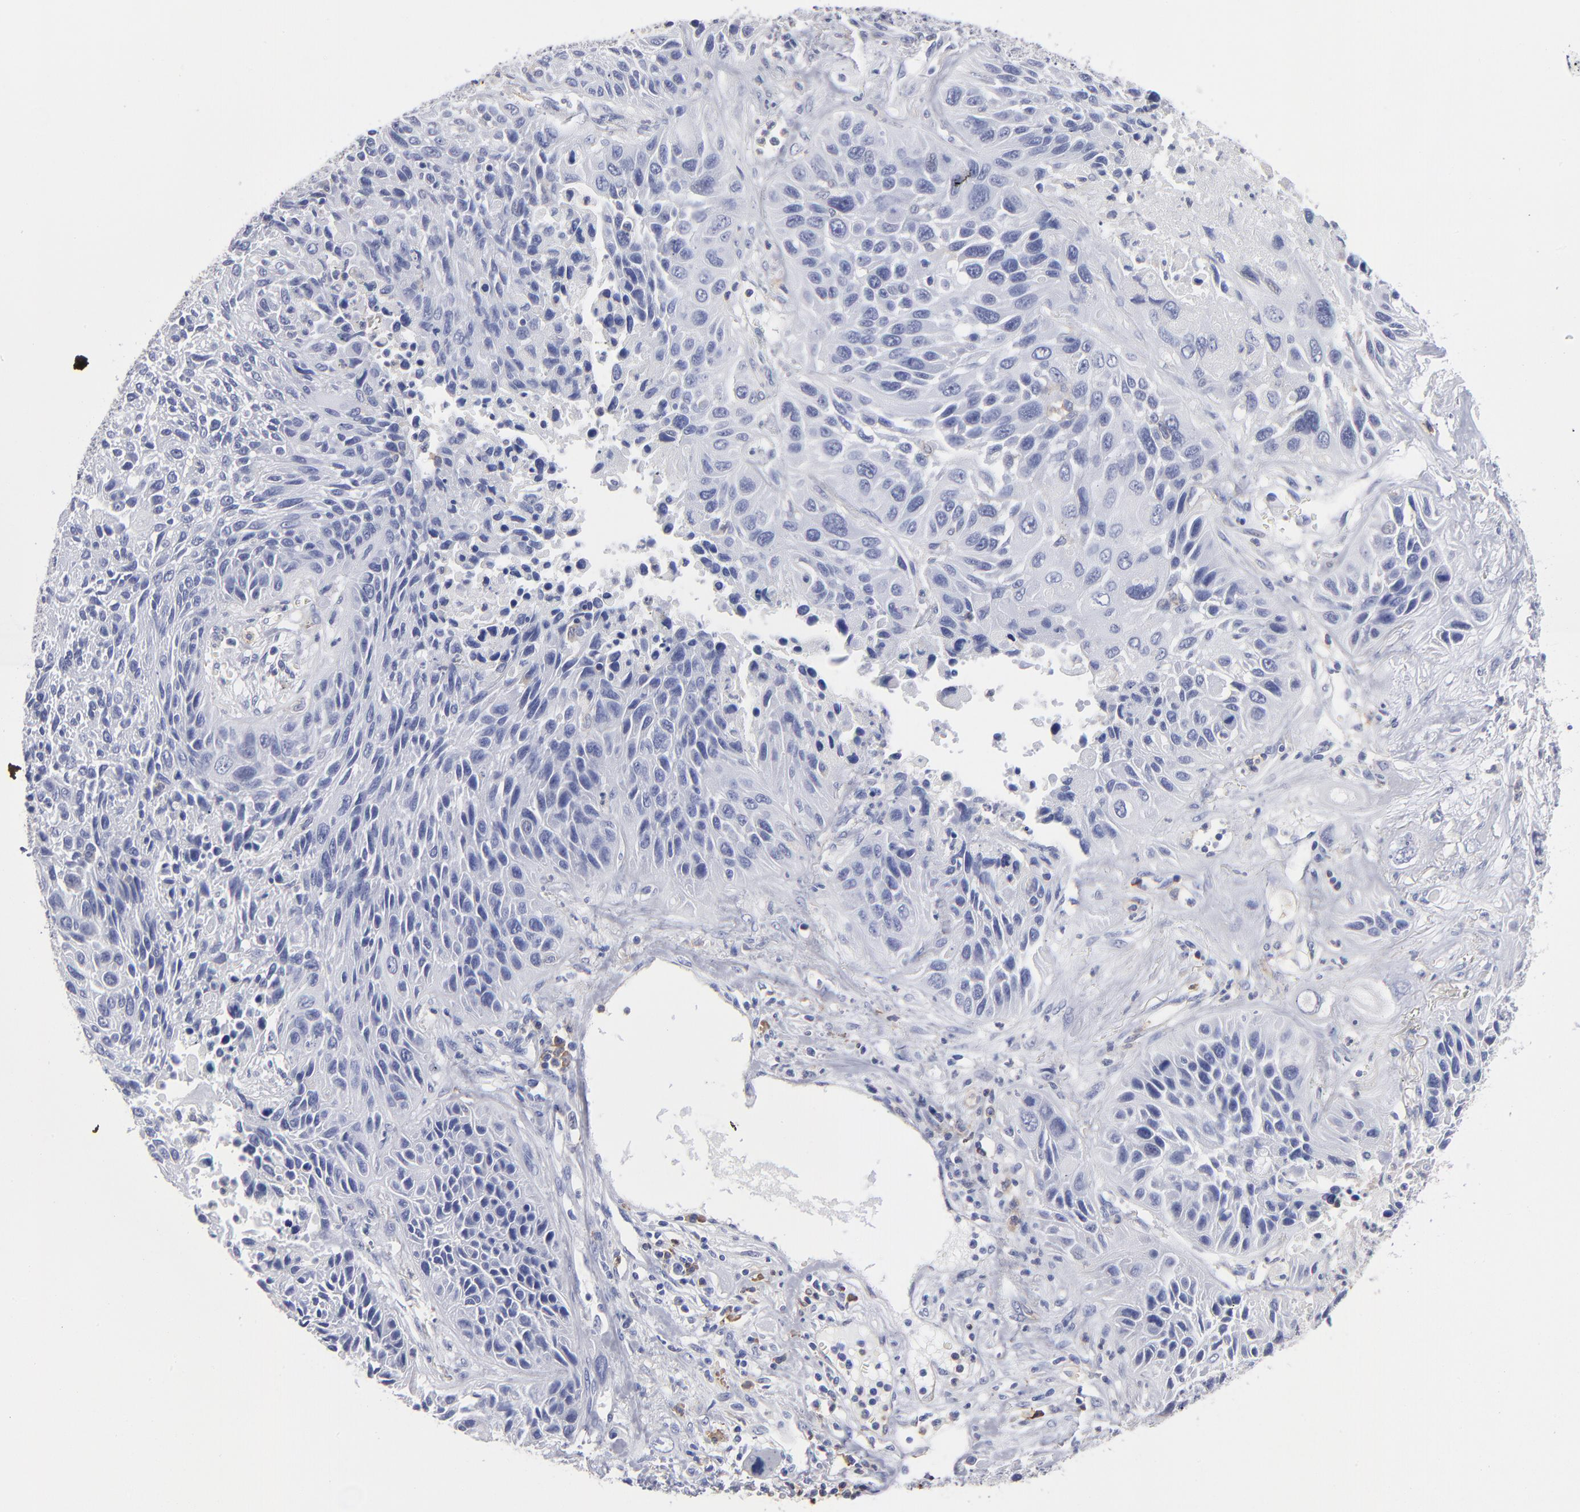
{"staining": {"intensity": "negative", "quantity": "none", "location": "none"}, "tissue": "lung cancer", "cell_type": "Tumor cells", "image_type": "cancer", "snomed": [{"axis": "morphology", "description": "Squamous cell carcinoma, NOS"}, {"axis": "topography", "description": "Lung"}], "caption": "Histopathology image shows no significant protein expression in tumor cells of lung cancer.", "gene": "LAT2", "patient": {"sex": "female", "age": 76}}